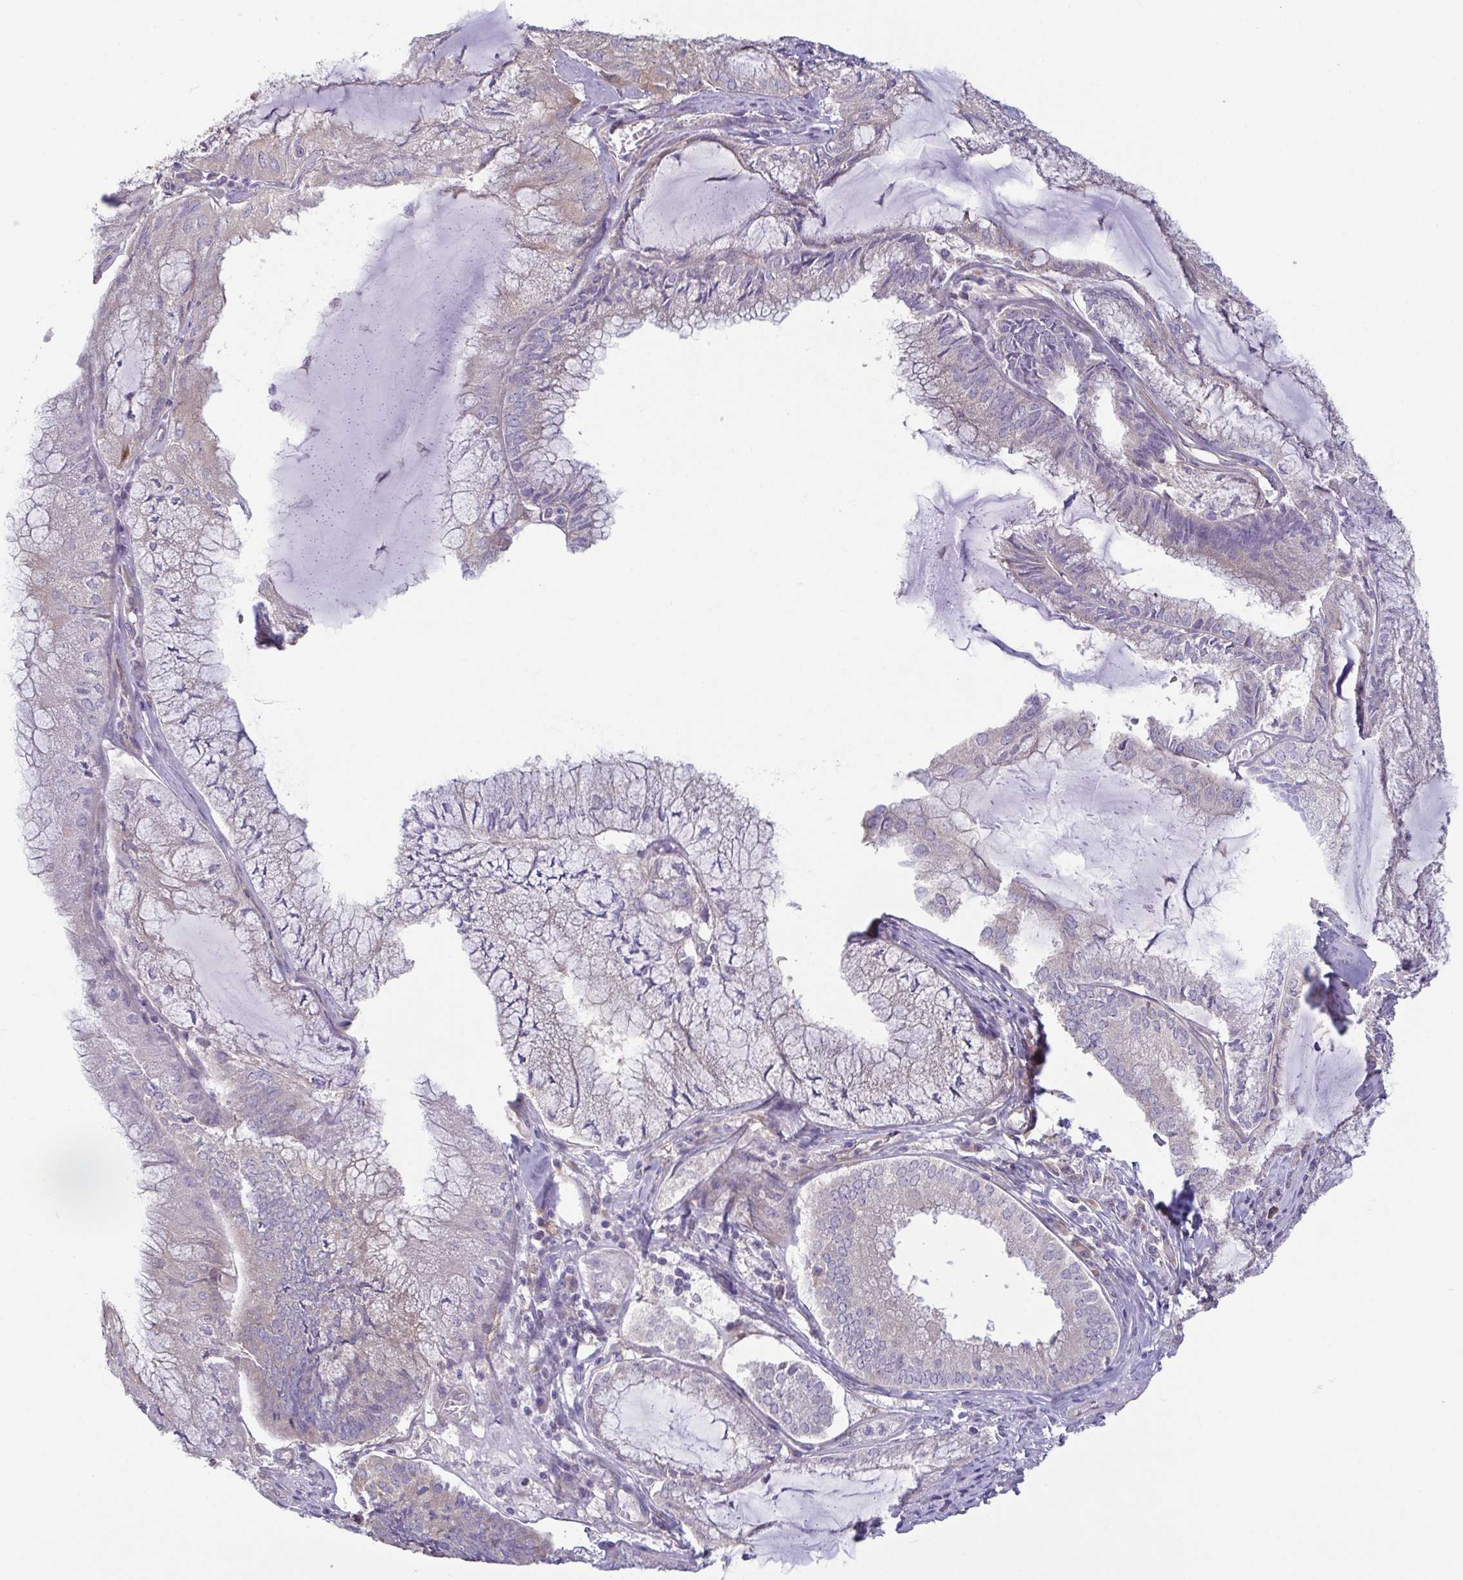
{"staining": {"intensity": "negative", "quantity": "none", "location": "none"}, "tissue": "endometrial cancer", "cell_type": "Tumor cells", "image_type": "cancer", "snomed": [{"axis": "morphology", "description": "Carcinoma, NOS"}, {"axis": "topography", "description": "Endometrium"}], "caption": "High magnification brightfield microscopy of carcinoma (endometrial) stained with DAB (3,3'-diaminobenzidine) (brown) and counterstained with hematoxylin (blue): tumor cells show no significant positivity.", "gene": "LMF2", "patient": {"sex": "female", "age": 62}}